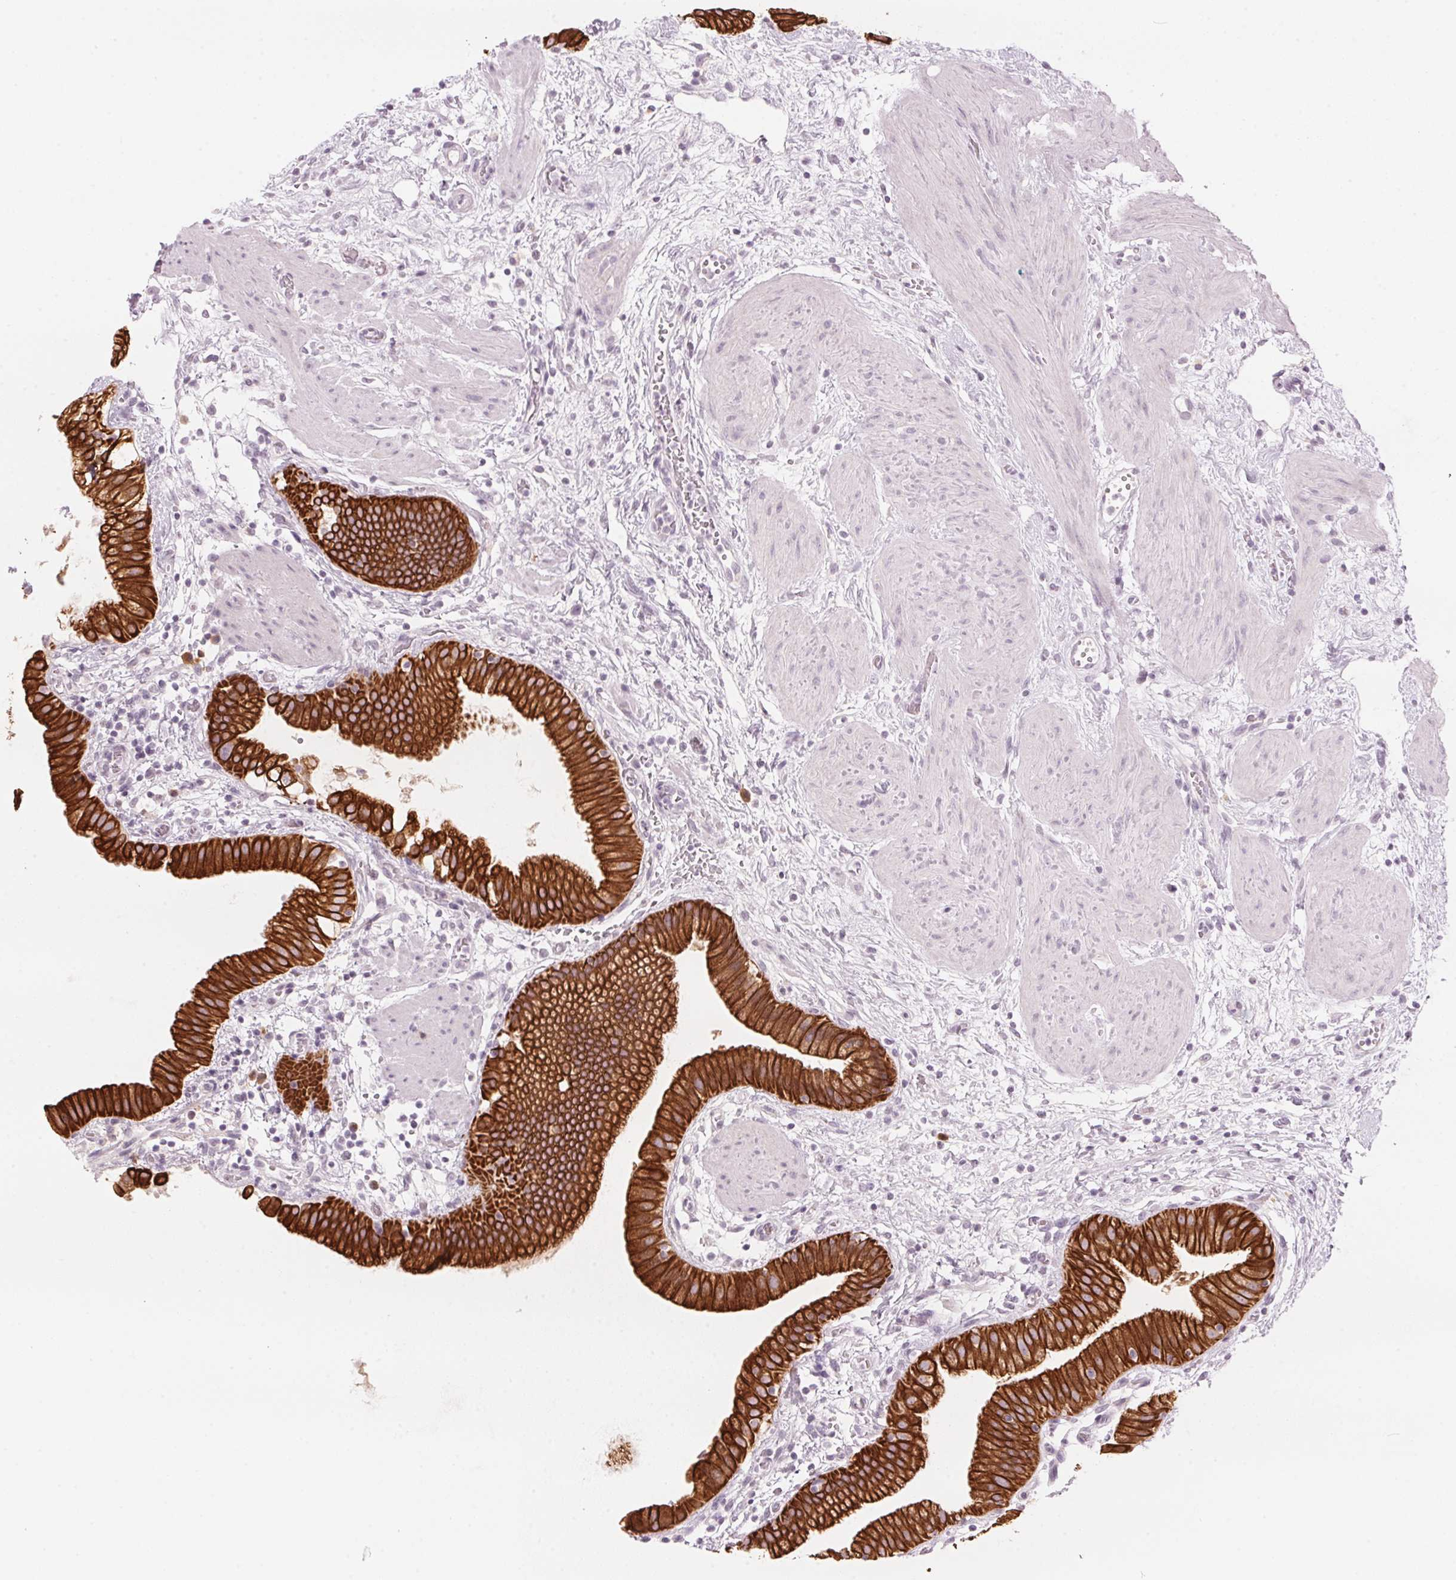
{"staining": {"intensity": "strong", "quantity": ">75%", "location": "cytoplasmic/membranous"}, "tissue": "gallbladder", "cell_type": "Glandular cells", "image_type": "normal", "snomed": [{"axis": "morphology", "description": "Normal tissue, NOS"}, {"axis": "topography", "description": "Gallbladder"}], "caption": "Protein staining demonstrates strong cytoplasmic/membranous staining in about >75% of glandular cells in benign gallbladder.", "gene": "SCTR", "patient": {"sex": "female", "age": 65}}